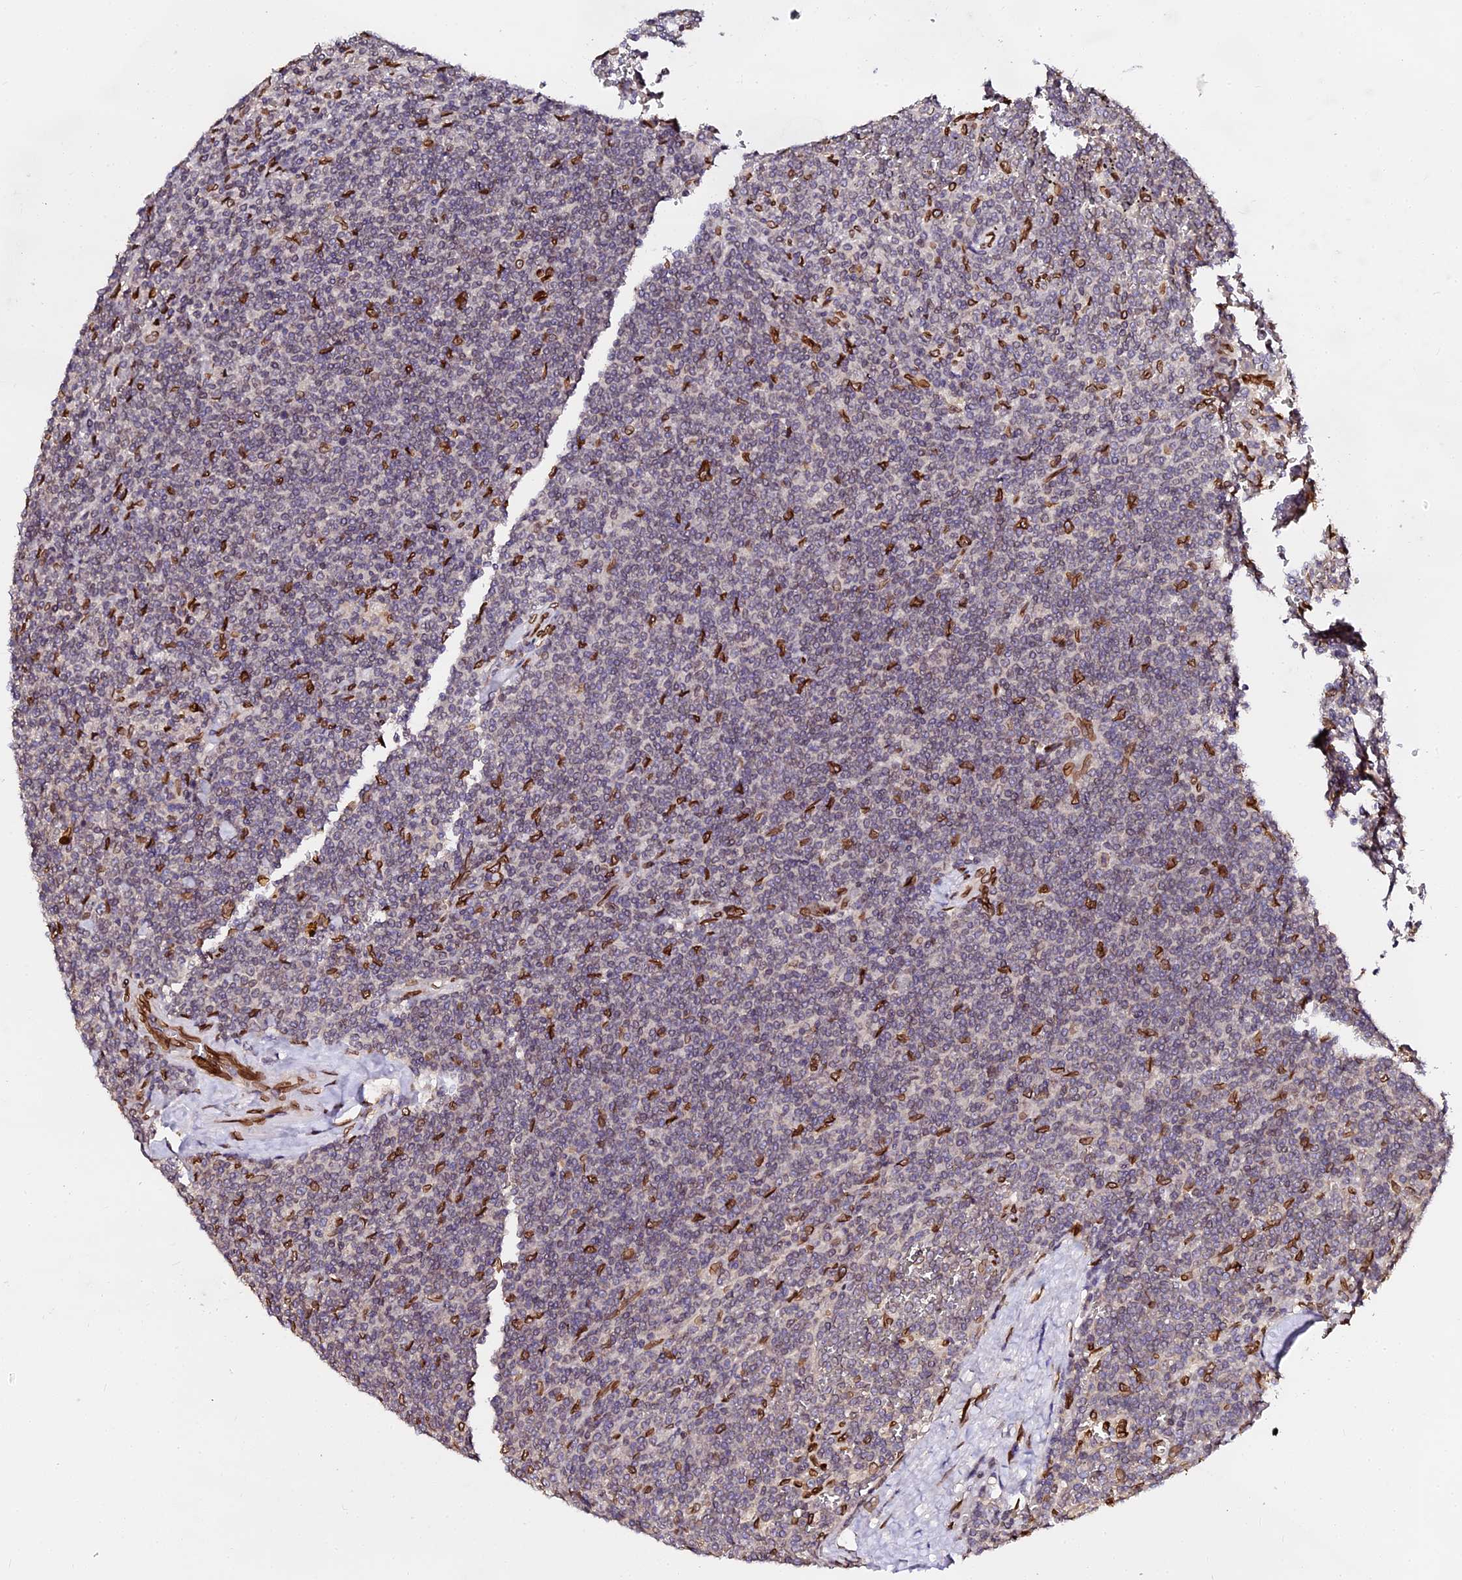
{"staining": {"intensity": "negative", "quantity": "none", "location": "none"}, "tissue": "lymphoma", "cell_type": "Tumor cells", "image_type": "cancer", "snomed": [{"axis": "morphology", "description": "Malignant lymphoma, non-Hodgkin's type, Low grade"}, {"axis": "topography", "description": "Spleen"}], "caption": "Tumor cells show no significant protein staining in lymphoma.", "gene": "ANAPC5", "patient": {"sex": "female", "age": 19}}